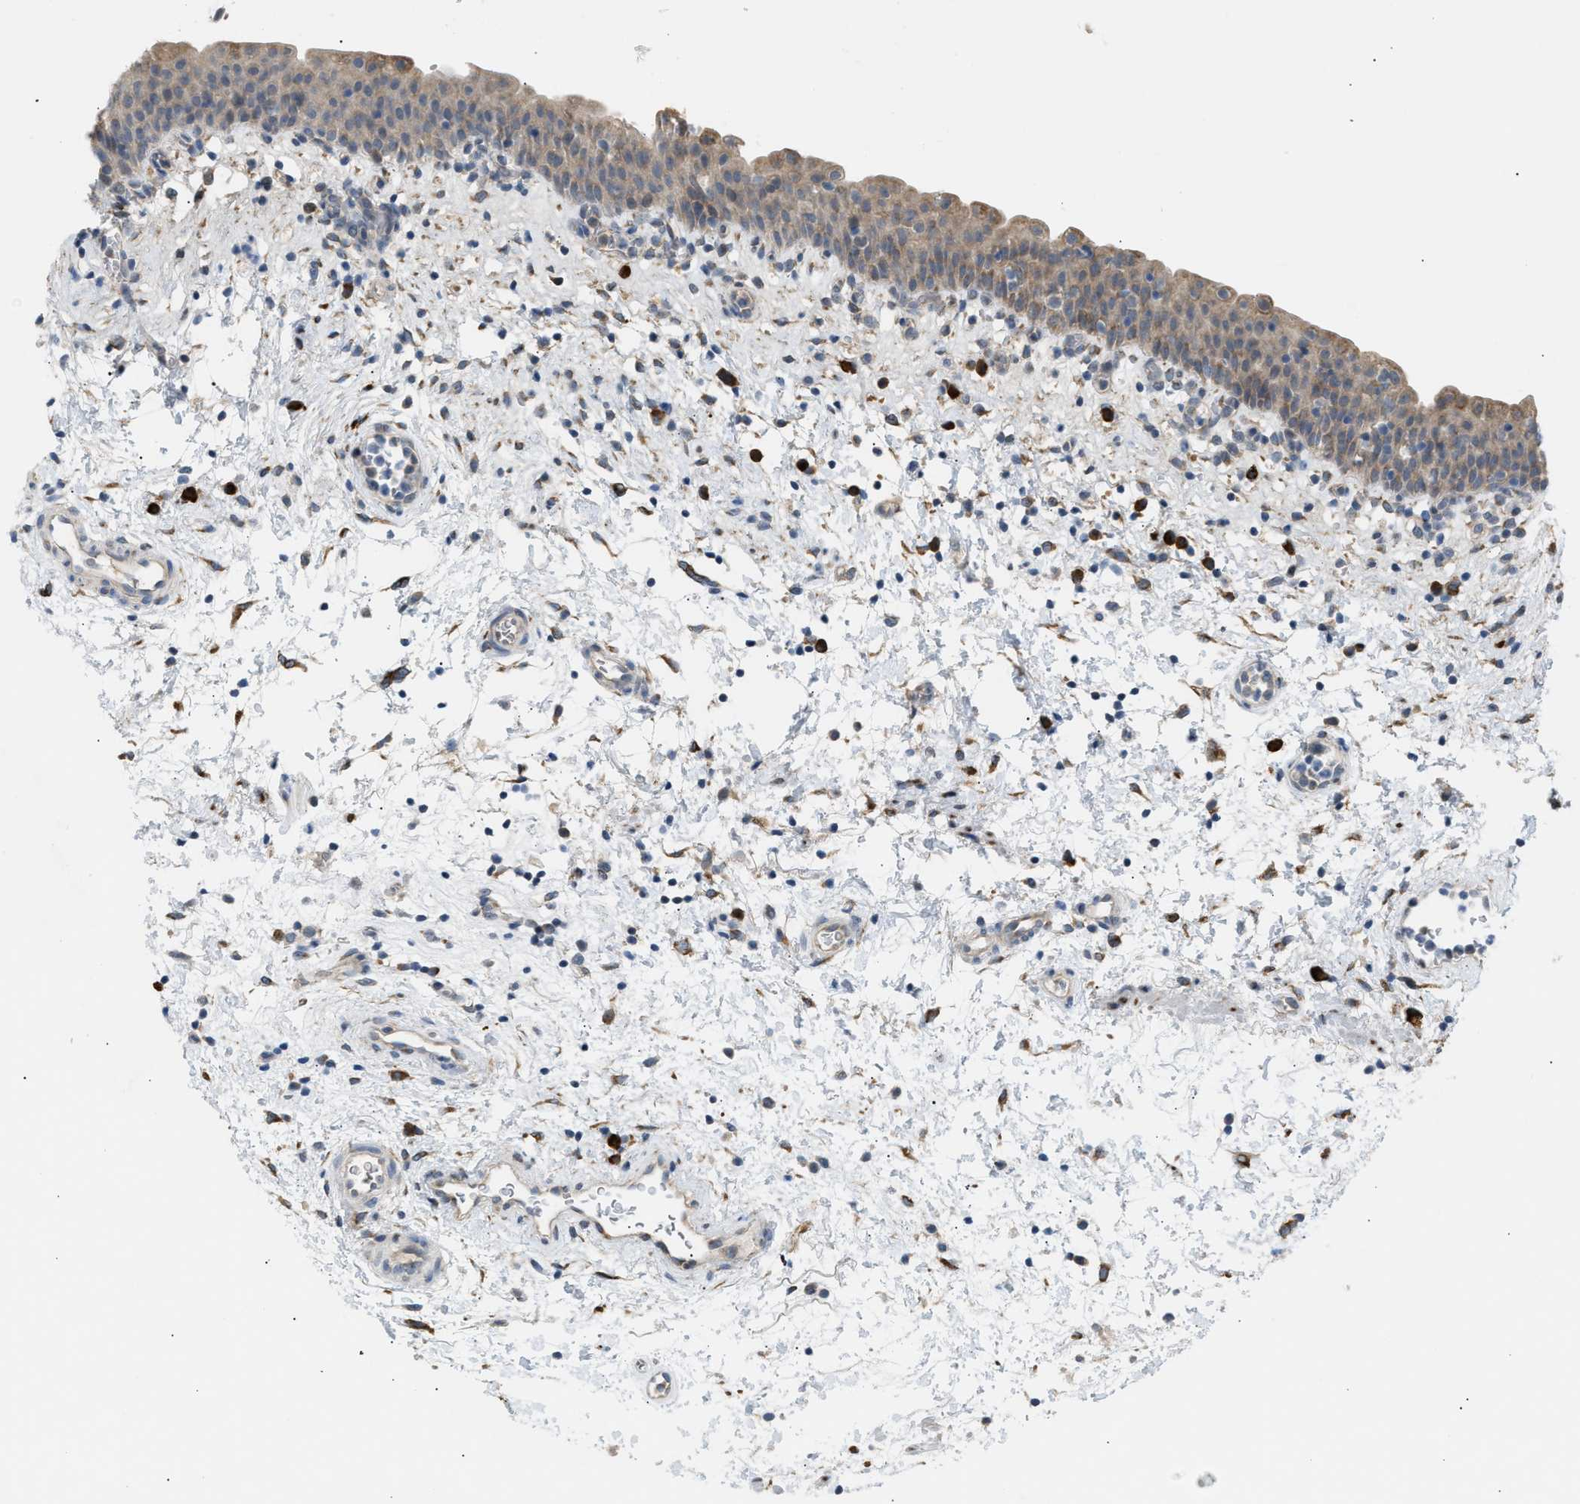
{"staining": {"intensity": "weak", "quantity": "25%-75%", "location": "cytoplasmic/membranous"}, "tissue": "urinary bladder", "cell_type": "Urothelial cells", "image_type": "normal", "snomed": [{"axis": "morphology", "description": "Normal tissue, NOS"}, {"axis": "topography", "description": "Urinary bladder"}], "caption": "High-magnification brightfield microscopy of normal urinary bladder stained with DAB (3,3'-diaminobenzidine) (brown) and counterstained with hematoxylin (blue). urothelial cells exhibit weak cytoplasmic/membranous expression is identified in about25%-75% of cells. (Stains: DAB (3,3'-diaminobenzidine) in brown, nuclei in blue, Microscopy: brightfield microscopy at high magnification).", "gene": "KCNC2", "patient": {"sex": "male", "age": 37}}